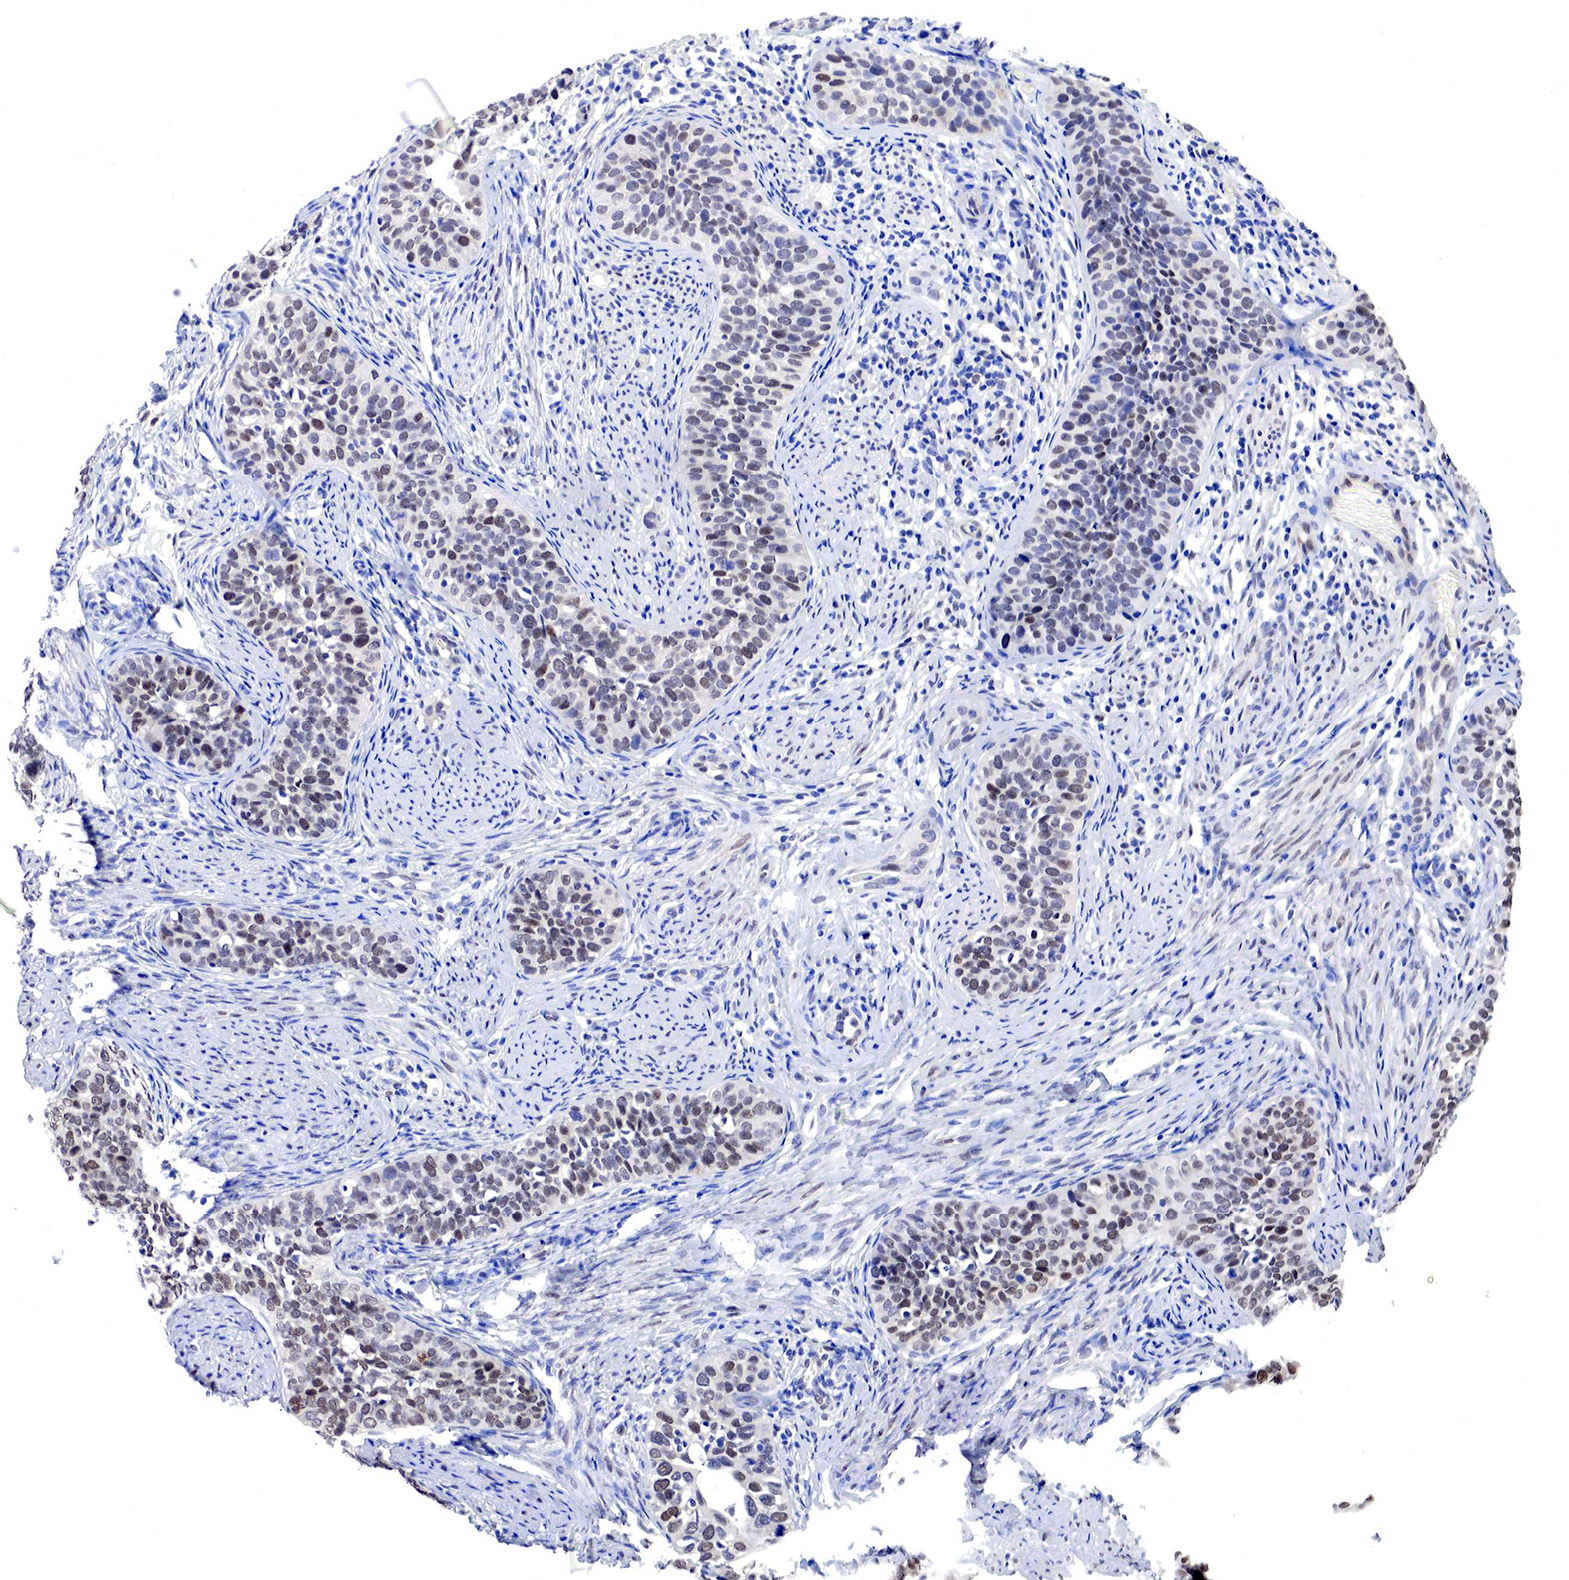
{"staining": {"intensity": "moderate", "quantity": "25%-75%", "location": "nuclear"}, "tissue": "cervical cancer", "cell_type": "Tumor cells", "image_type": "cancer", "snomed": [{"axis": "morphology", "description": "Squamous cell carcinoma, NOS"}, {"axis": "topography", "description": "Cervix"}], "caption": "The histopathology image exhibits a brown stain indicating the presence of a protein in the nuclear of tumor cells in squamous cell carcinoma (cervical).", "gene": "PABIR2", "patient": {"sex": "female", "age": 31}}